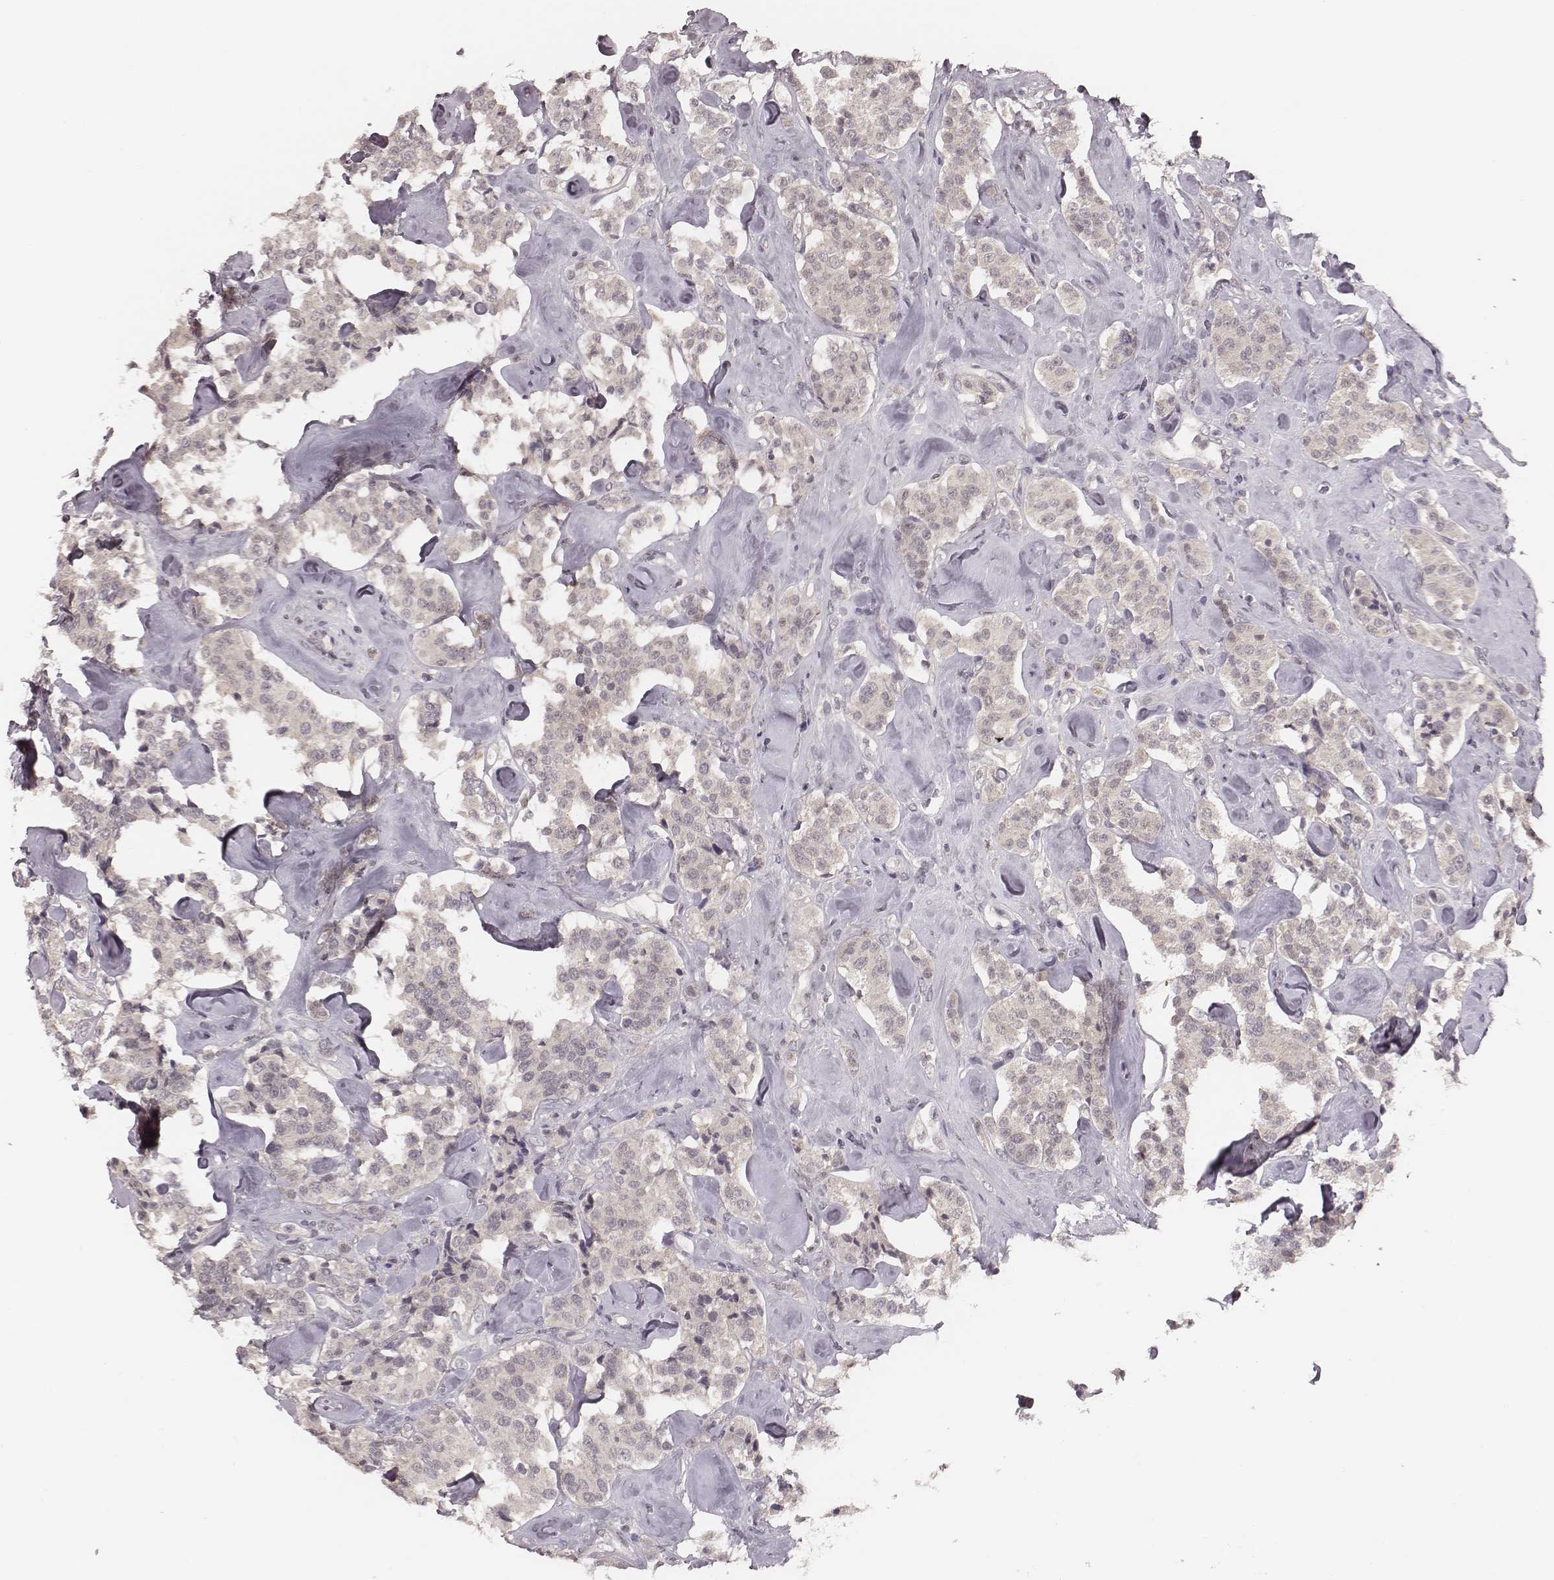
{"staining": {"intensity": "negative", "quantity": "none", "location": "none"}, "tissue": "carcinoid", "cell_type": "Tumor cells", "image_type": "cancer", "snomed": [{"axis": "morphology", "description": "Carcinoid, malignant, NOS"}, {"axis": "topography", "description": "Pancreas"}], "caption": "Immunohistochemistry (IHC) histopathology image of neoplastic tissue: human carcinoid (malignant) stained with DAB (3,3'-diaminobenzidine) shows no significant protein positivity in tumor cells.", "gene": "LY6K", "patient": {"sex": "male", "age": 41}}